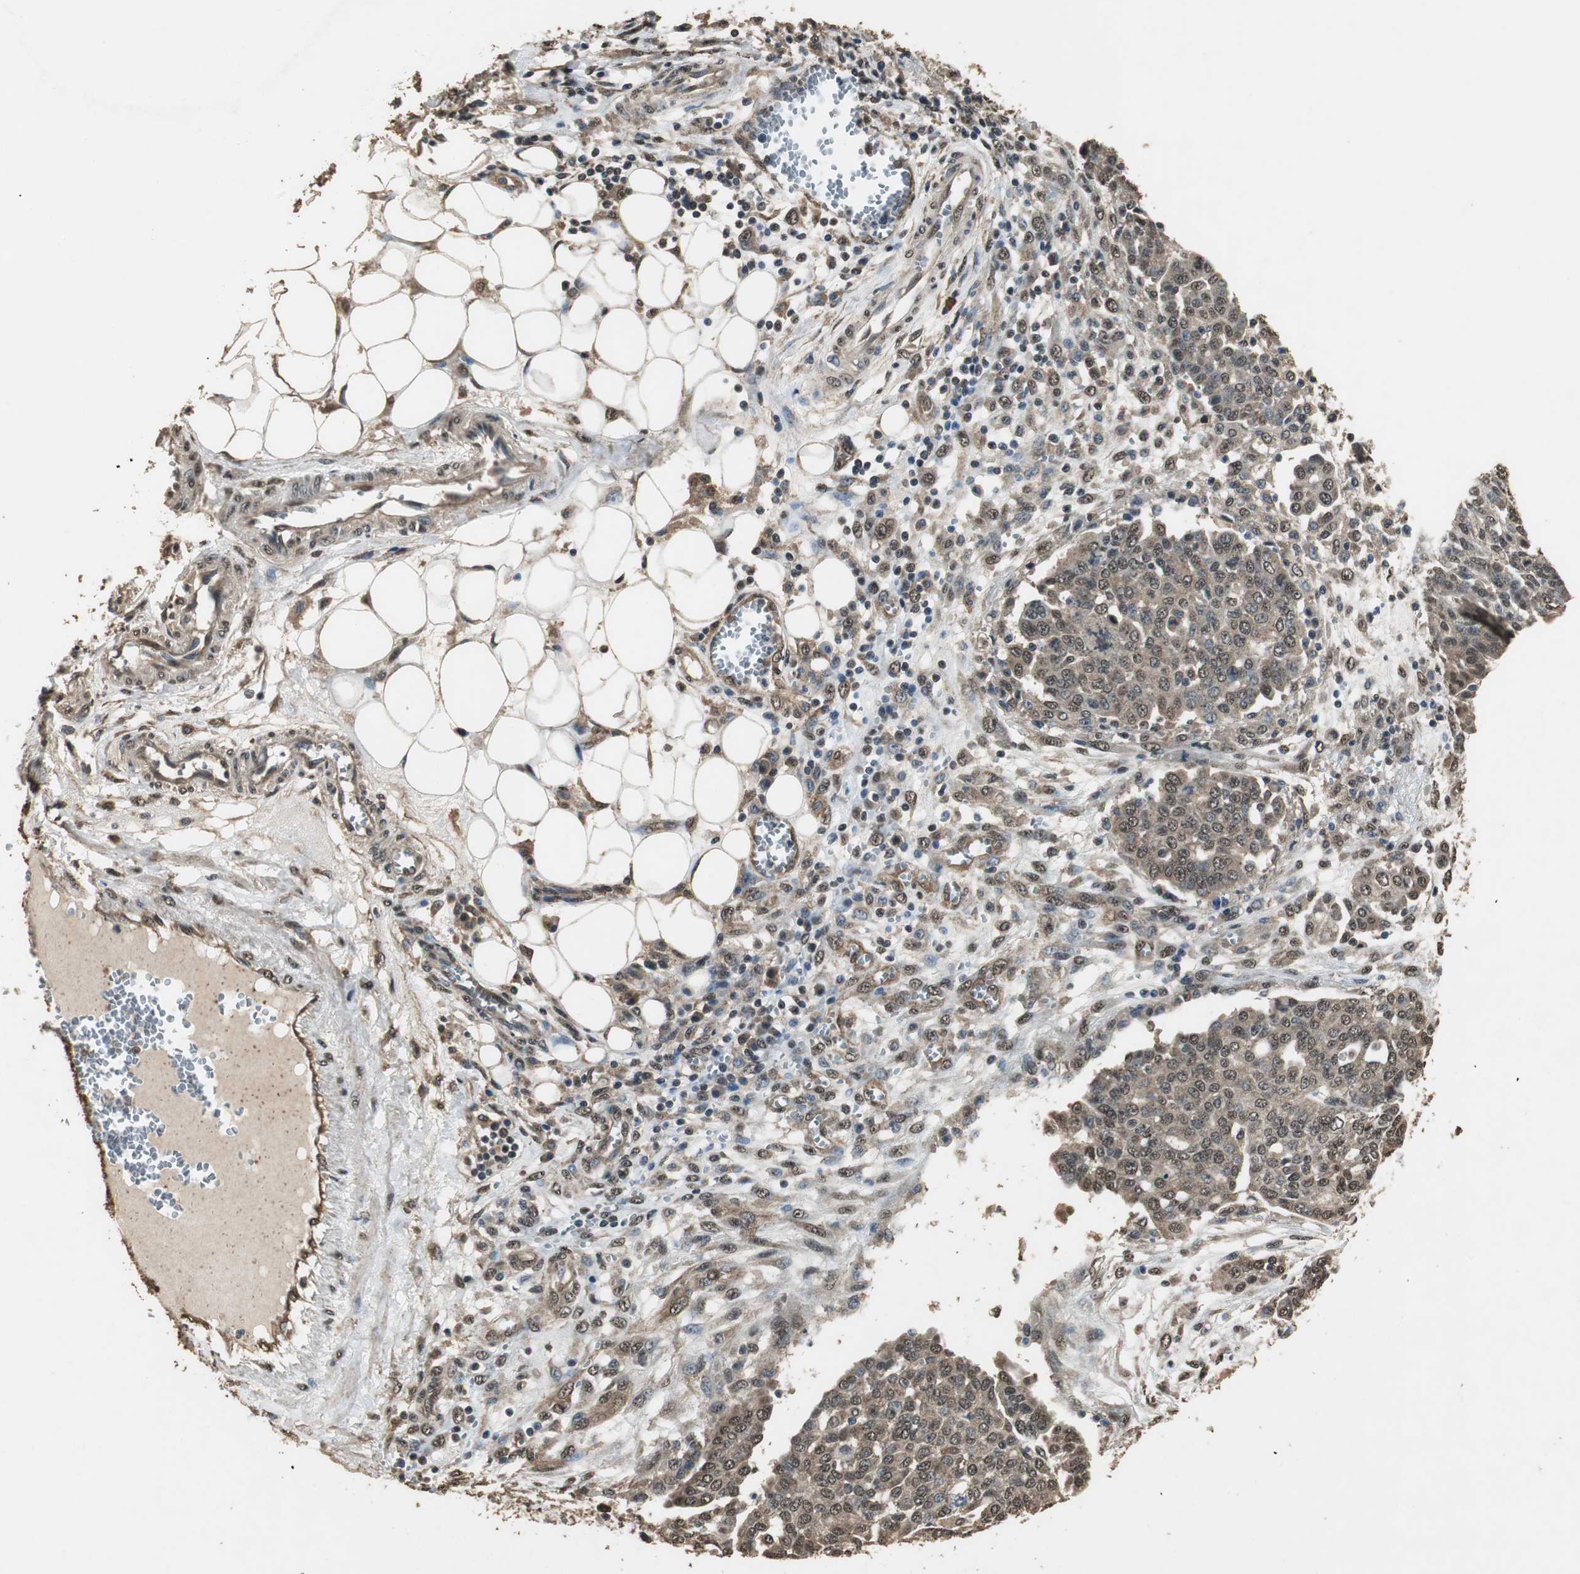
{"staining": {"intensity": "moderate", "quantity": ">75%", "location": "cytoplasmic/membranous,nuclear"}, "tissue": "ovarian cancer", "cell_type": "Tumor cells", "image_type": "cancer", "snomed": [{"axis": "morphology", "description": "Cystadenocarcinoma, serous, NOS"}, {"axis": "topography", "description": "Soft tissue"}, {"axis": "topography", "description": "Ovary"}], "caption": "Approximately >75% of tumor cells in human ovarian cancer (serous cystadenocarcinoma) demonstrate moderate cytoplasmic/membranous and nuclear protein positivity as visualized by brown immunohistochemical staining.", "gene": "PPP1R13B", "patient": {"sex": "female", "age": 57}}